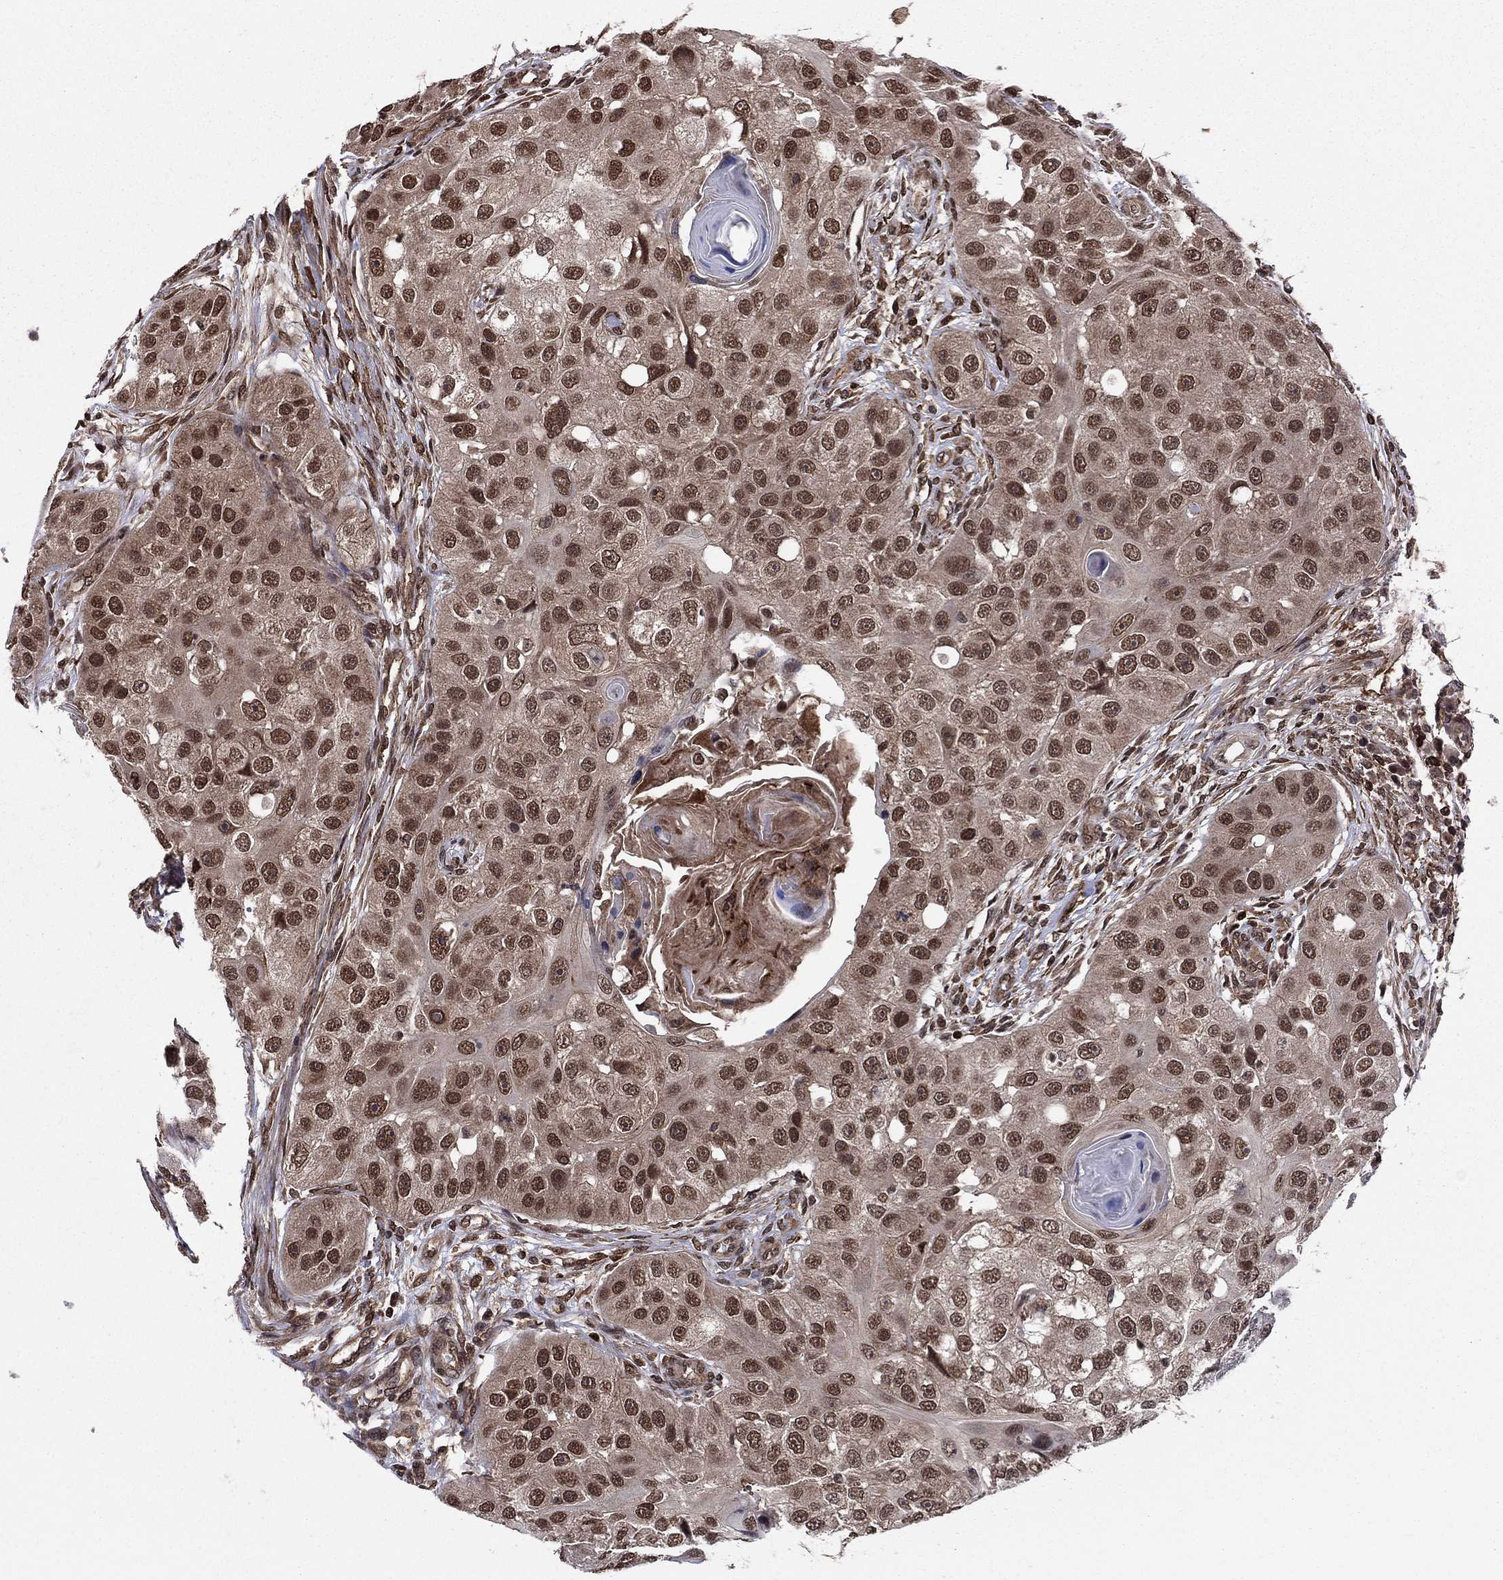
{"staining": {"intensity": "moderate", "quantity": ">75%", "location": "nuclear"}, "tissue": "head and neck cancer", "cell_type": "Tumor cells", "image_type": "cancer", "snomed": [{"axis": "morphology", "description": "Normal tissue, NOS"}, {"axis": "morphology", "description": "Squamous cell carcinoma, NOS"}, {"axis": "topography", "description": "Skeletal muscle"}, {"axis": "topography", "description": "Head-Neck"}], "caption": "Brown immunohistochemical staining in squamous cell carcinoma (head and neck) shows moderate nuclear positivity in approximately >75% of tumor cells.", "gene": "SSX2IP", "patient": {"sex": "male", "age": 51}}